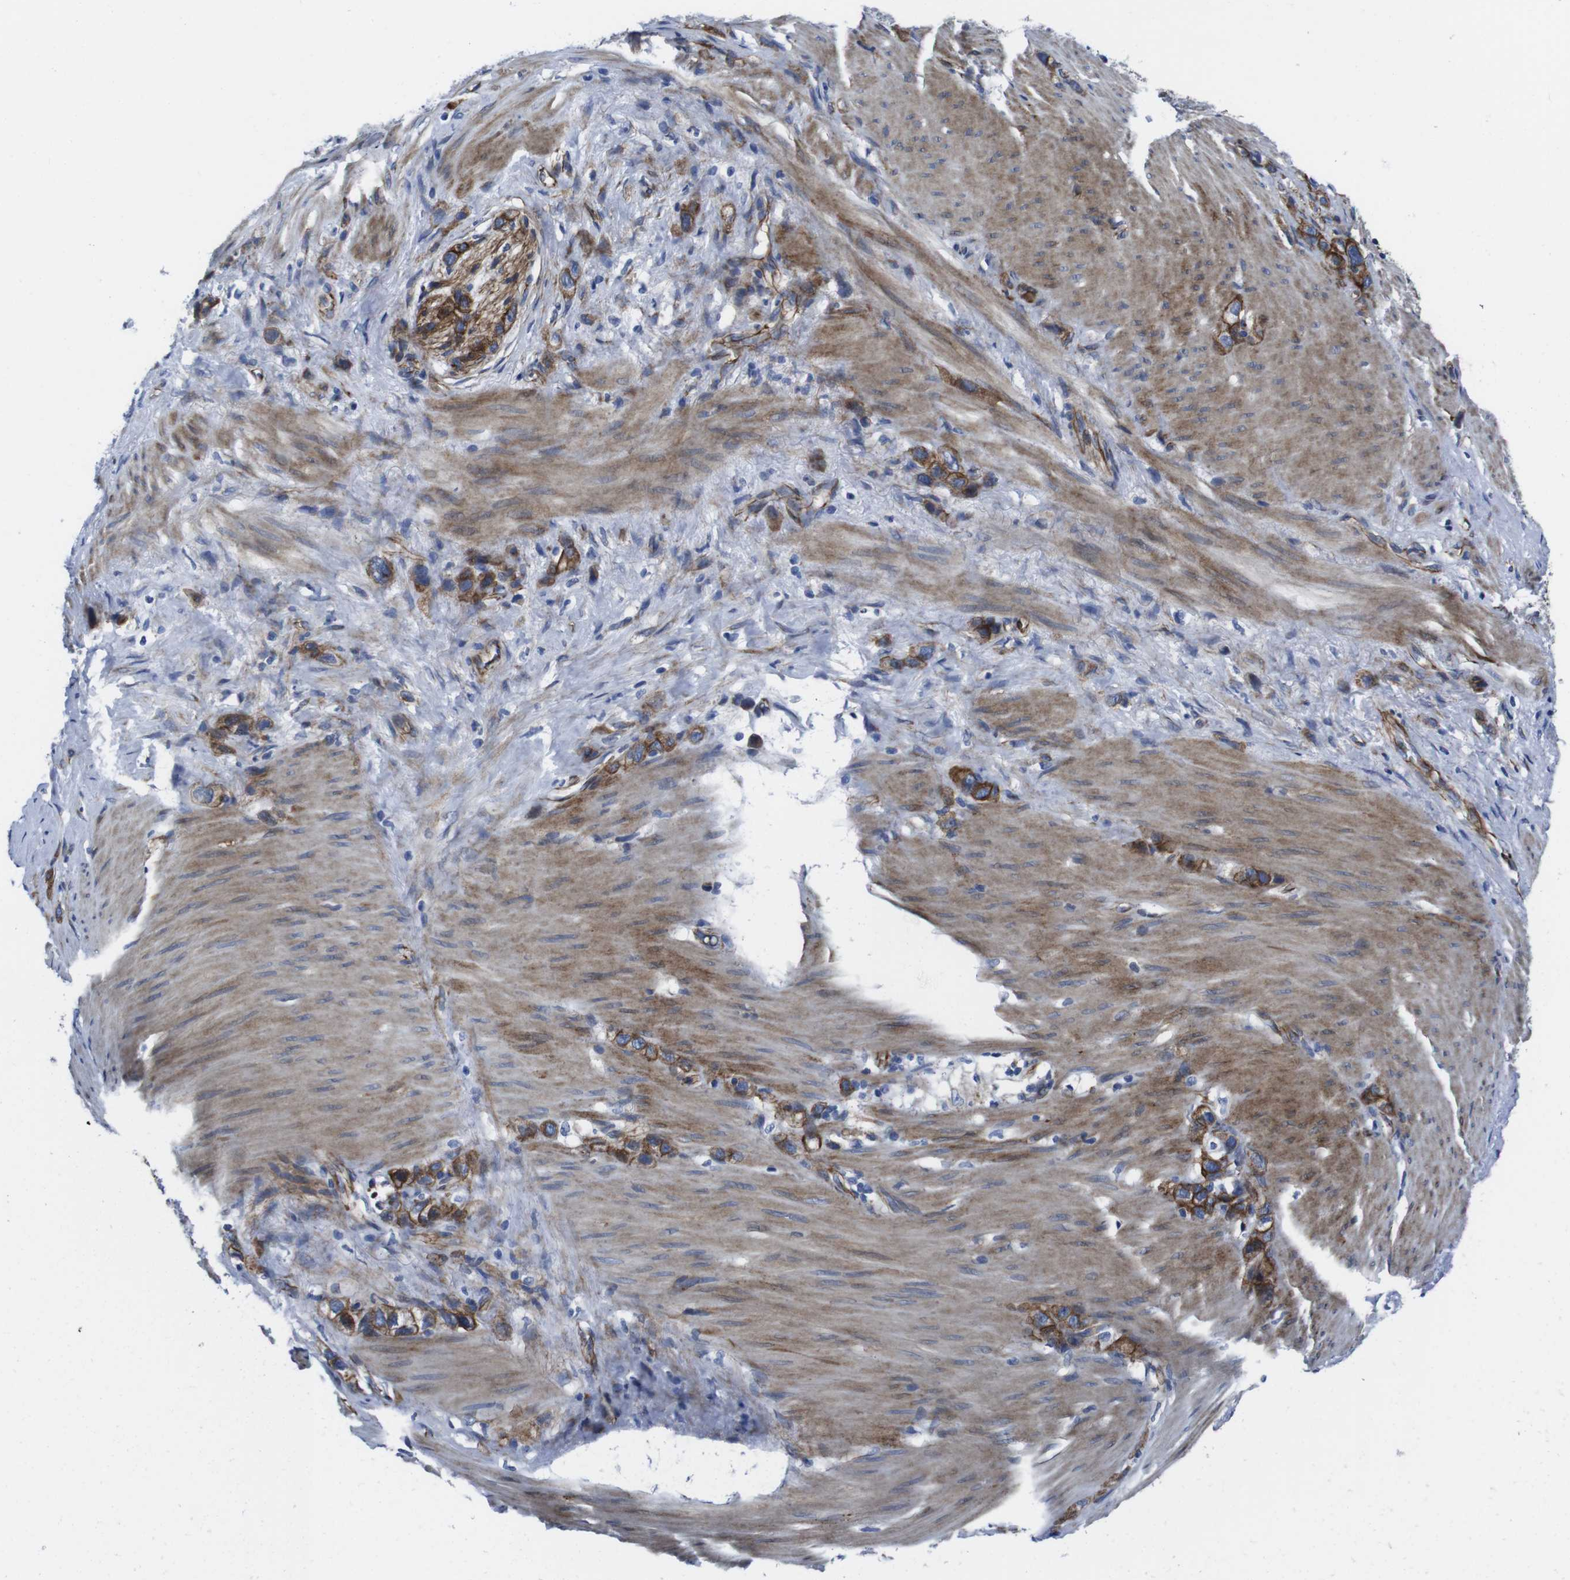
{"staining": {"intensity": "strong", "quantity": ">75%", "location": "cytoplasmic/membranous"}, "tissue": "stomach cancer", "cell_type": "Tumor cells", "image_type": "cancer", "snomed": [{"axis": "morphology", "description": "Normal tissue, NOS"}, {"axis": "morphology", "description": "Adenocarcinoma, NOS"}, {"axis": "morphology", "description": "Adenocarcinoma, High grade"}, {"axis": "topography", "description": "Stomach, upper"}, {"axis": "topography", "description": "Stomach"}], "caption": "Protein analysis of stomach cancer (high-grade adenocarcinoma) tissue displays strong cytoplasmic/membranous positivity in approximately >75% of tumor cells.", "gene": "NUMB", "patient": {"sex": "female", "age": 65}}